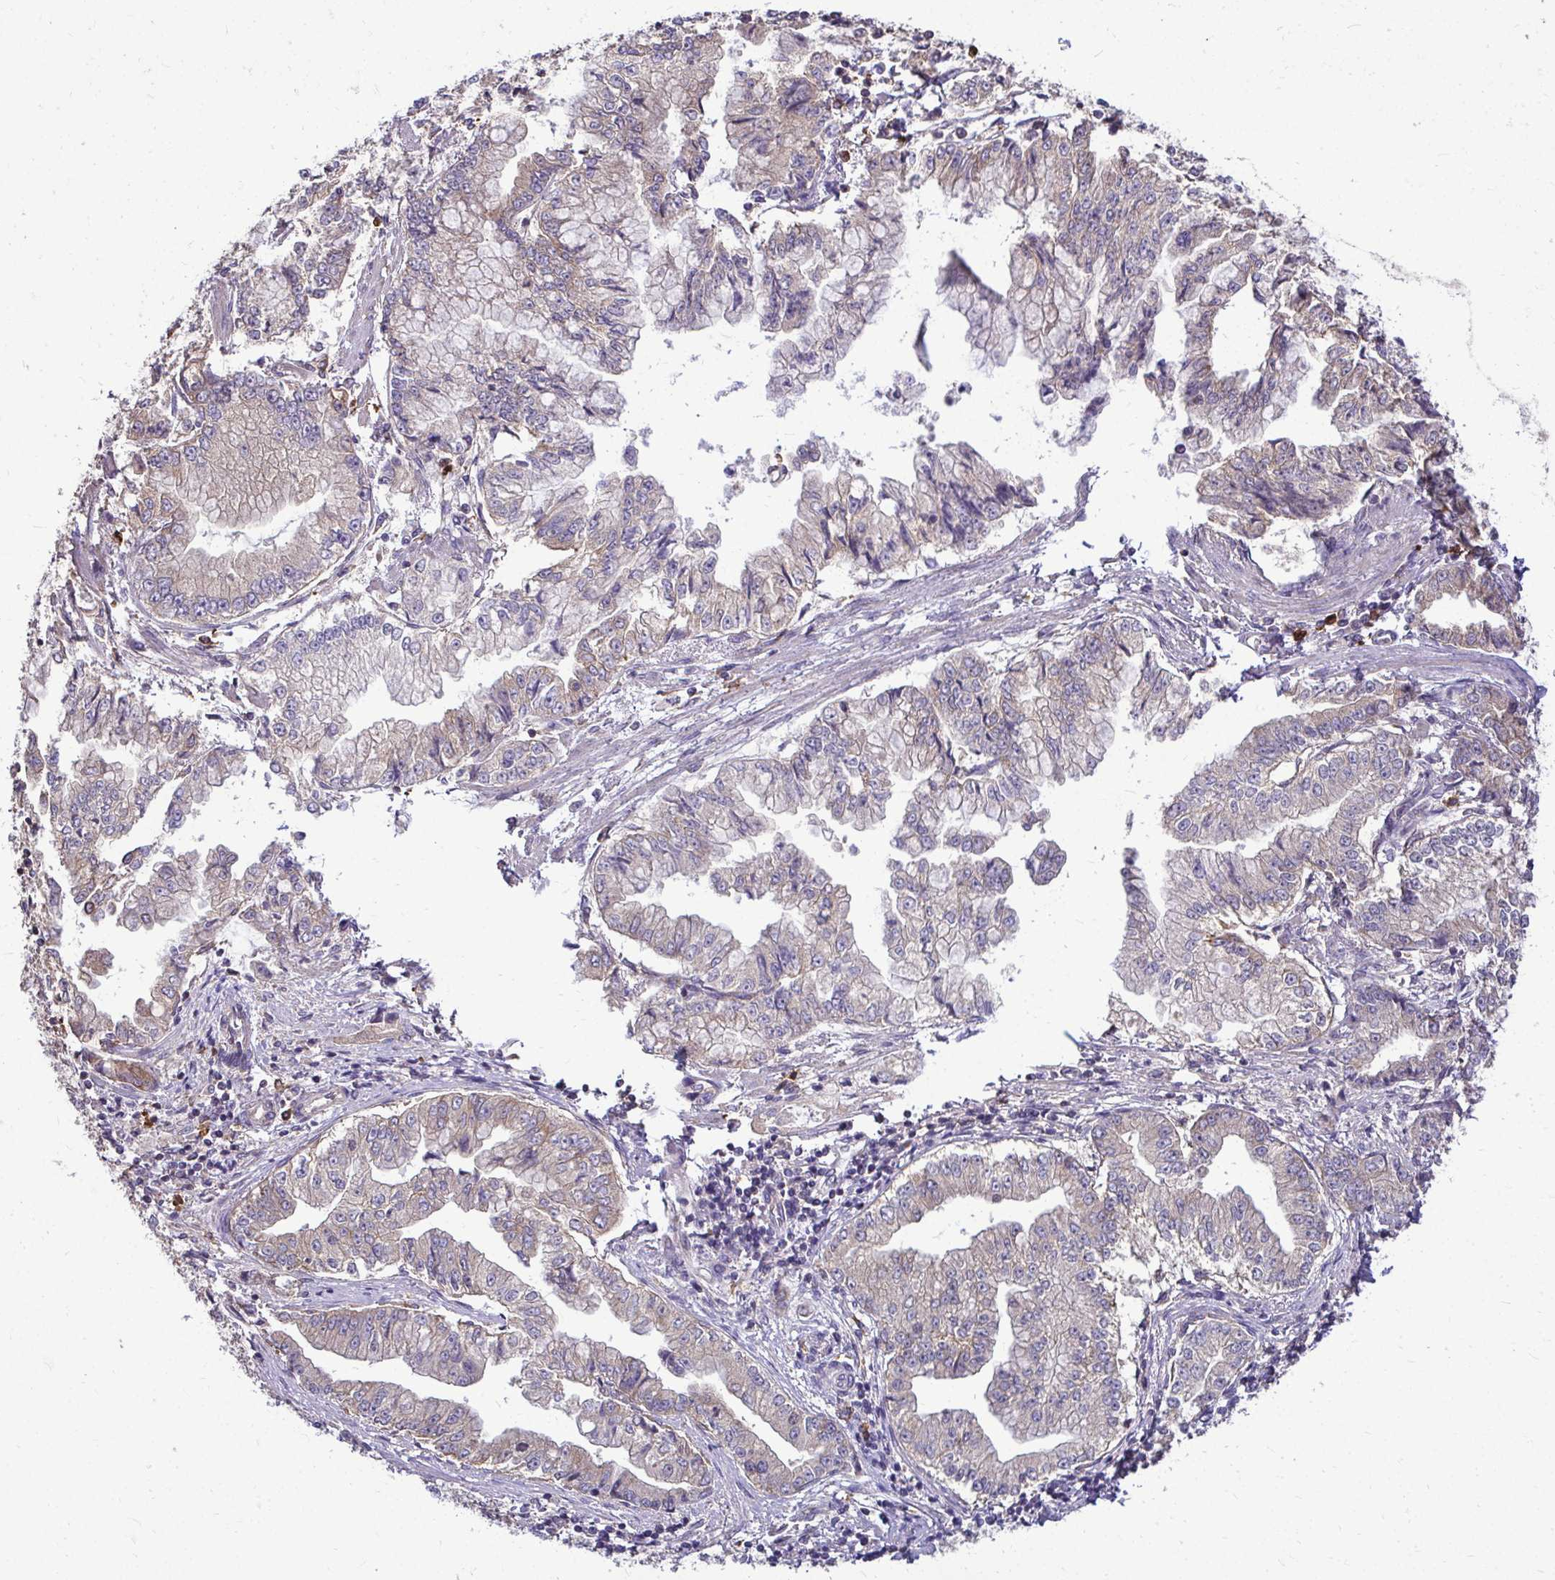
{"staining": {"intensity": "weak", "quantity": "<25%", "location": "cytoplasmic/membranous"}, "tissue": "stomach cancer", "cell_type": "Tumor cells", "image_type": "cancer", "snomed": [{"axis": "morphology", "description": "Adenocarcinoma, NOS"}, {"axis": "topography", "description": "Stomach, upper"}], "caption": "The histopathology image shows no significant positivity in tumor cells of stomach cancer (adenocarcinoma).", "gene": "FMR1", "patient": {"sex": "female", "age": 74}}